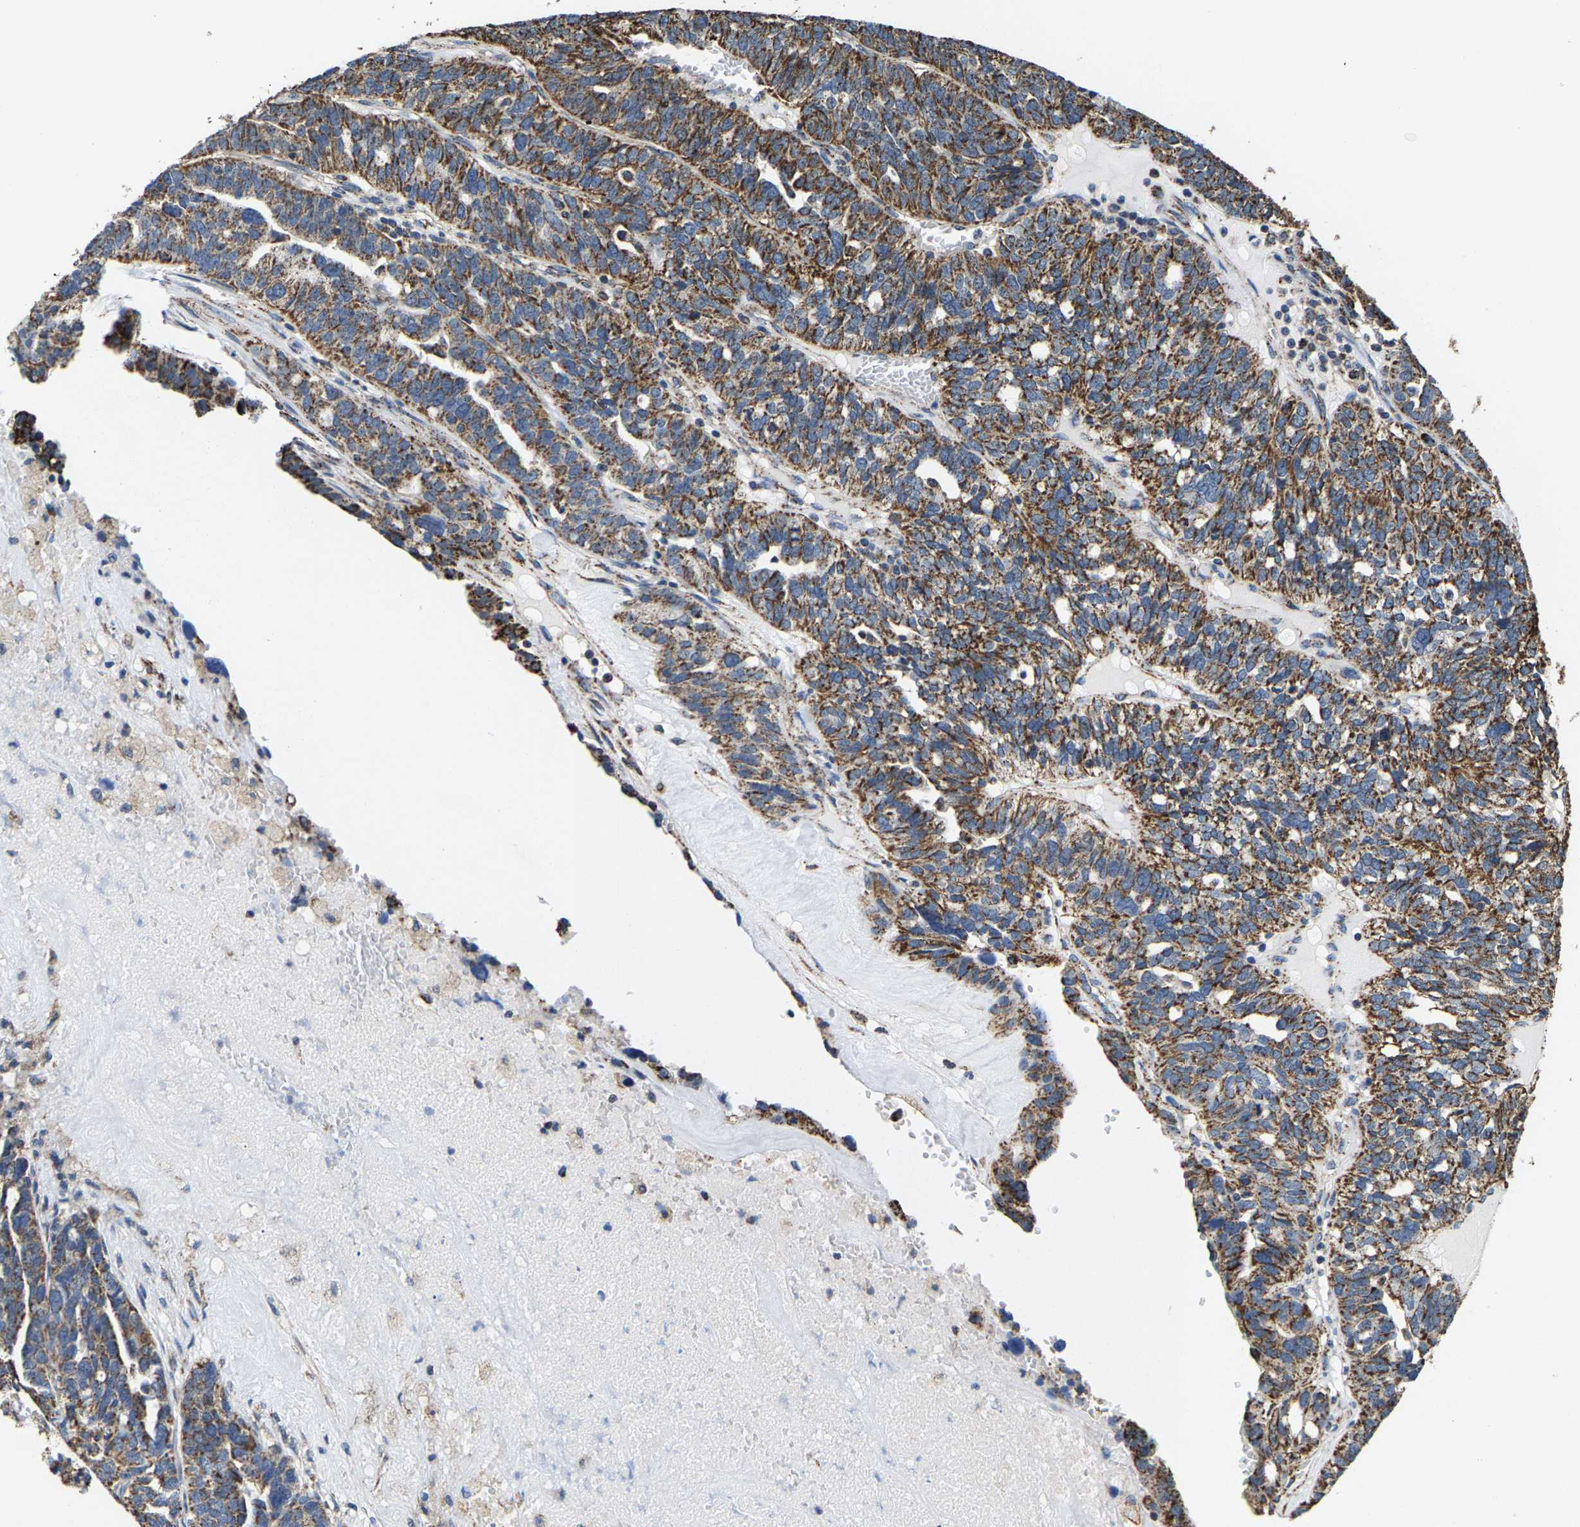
{"staining": {"intensity": "moderate", "quantity": ">75%", "location": "cytoplasmic/membranous"}, "tissue": "ovarian cancer", "cell_type": "Tumor cells", "image_type": "cancer", "snomed": [{"axis": "morphology", "description": "Cystadenocarcinoma, serous, NOS"}, {"axis": "topography", "description": "Ovary"}], "caption": "Tumor cells demonstrate medium levels of moderate cytoplasmic/membranous staining in about >75% of cells in serous cystadenocarcinoma (ovarian).", "gene": "SHMT2", "patient": {"sex": "female", "age": 59}}